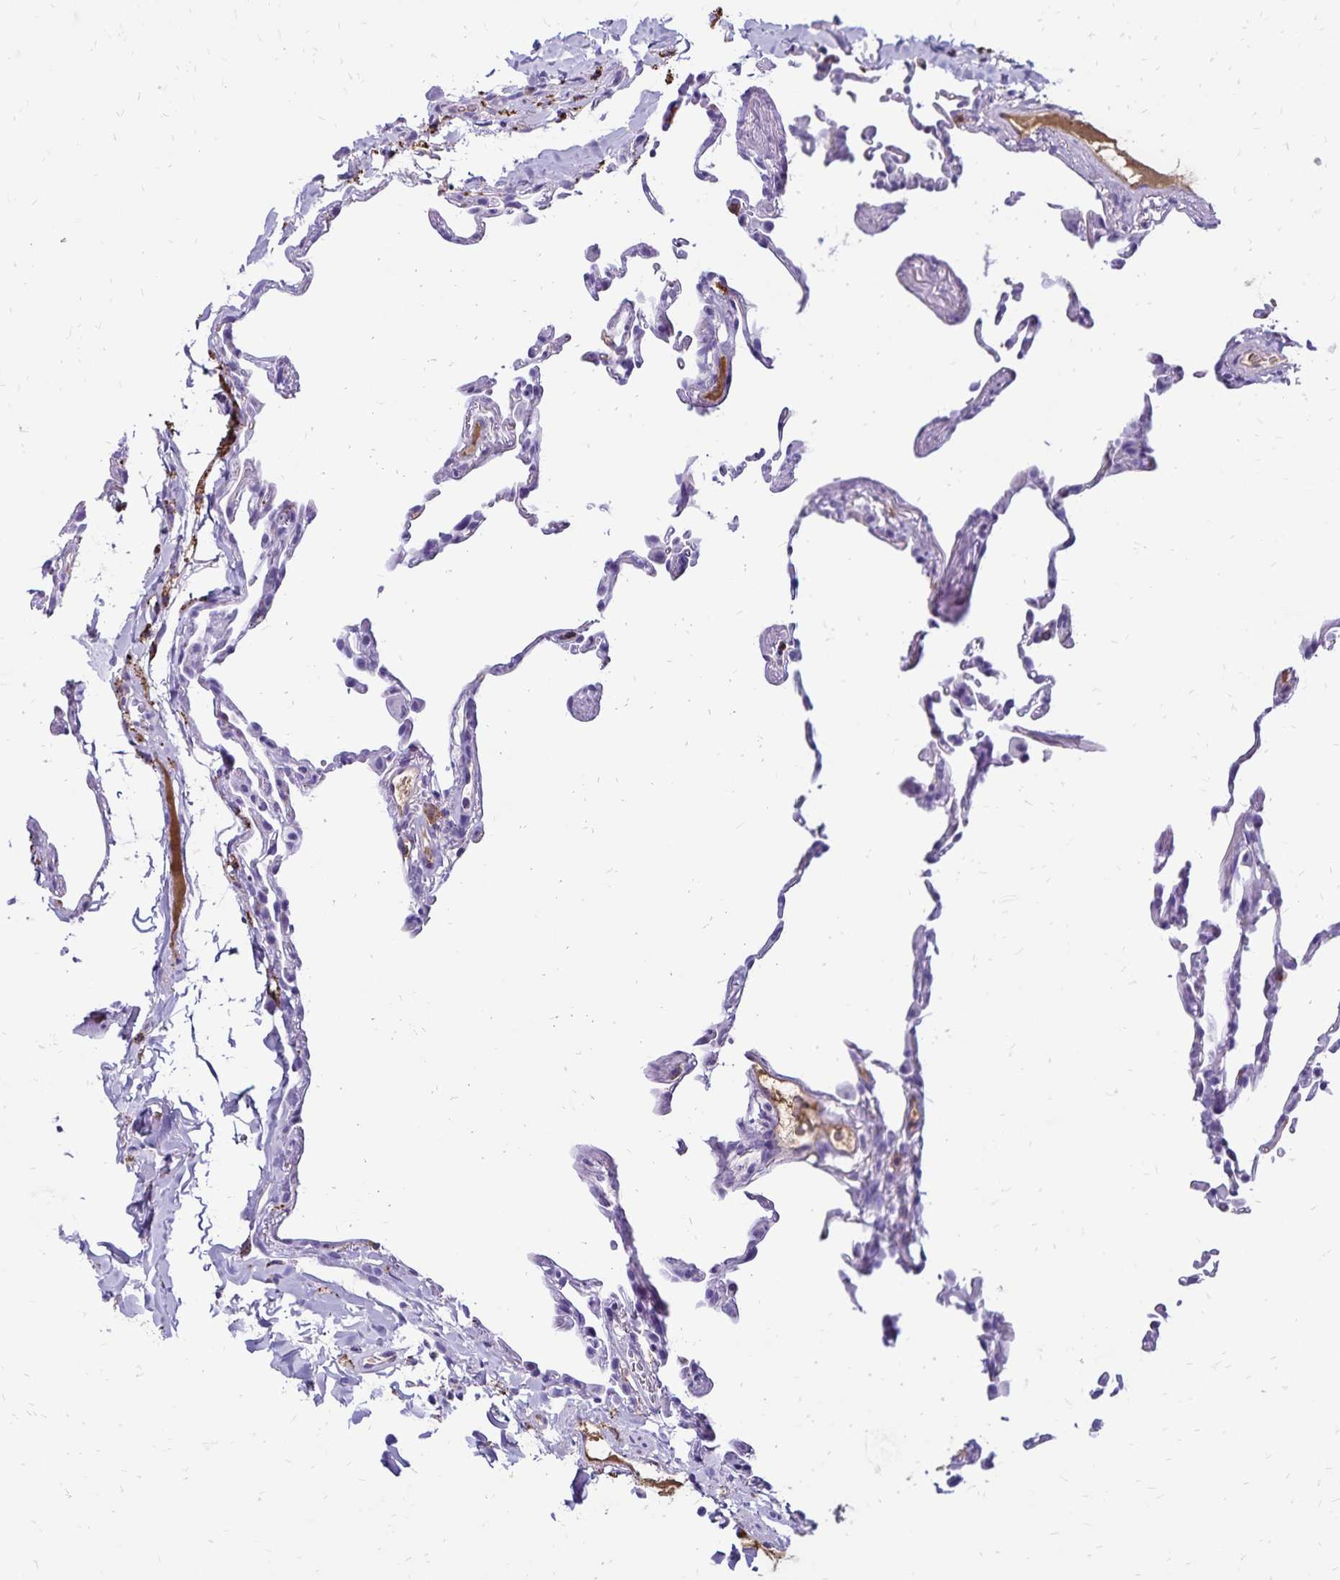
{"staining": {"intensity": "negative", "quantity": "none", "location": "none"}, "tissue": "lung", "cell_type": "Alveolar cells", "image_type": "normal", "snomed": [{"axis": "morphology", "description": "Normal tissue, NOS"}, {"axis": "topography", "description": "Lung"}], "caption": "Alveolar cells show no significant protein expression in unremarkable lung. (DAB (3,3'-diaminobenzidine) IHC, high magnification).", "gene": "CD27", "patient": {"sex": "female", "age": 57}}